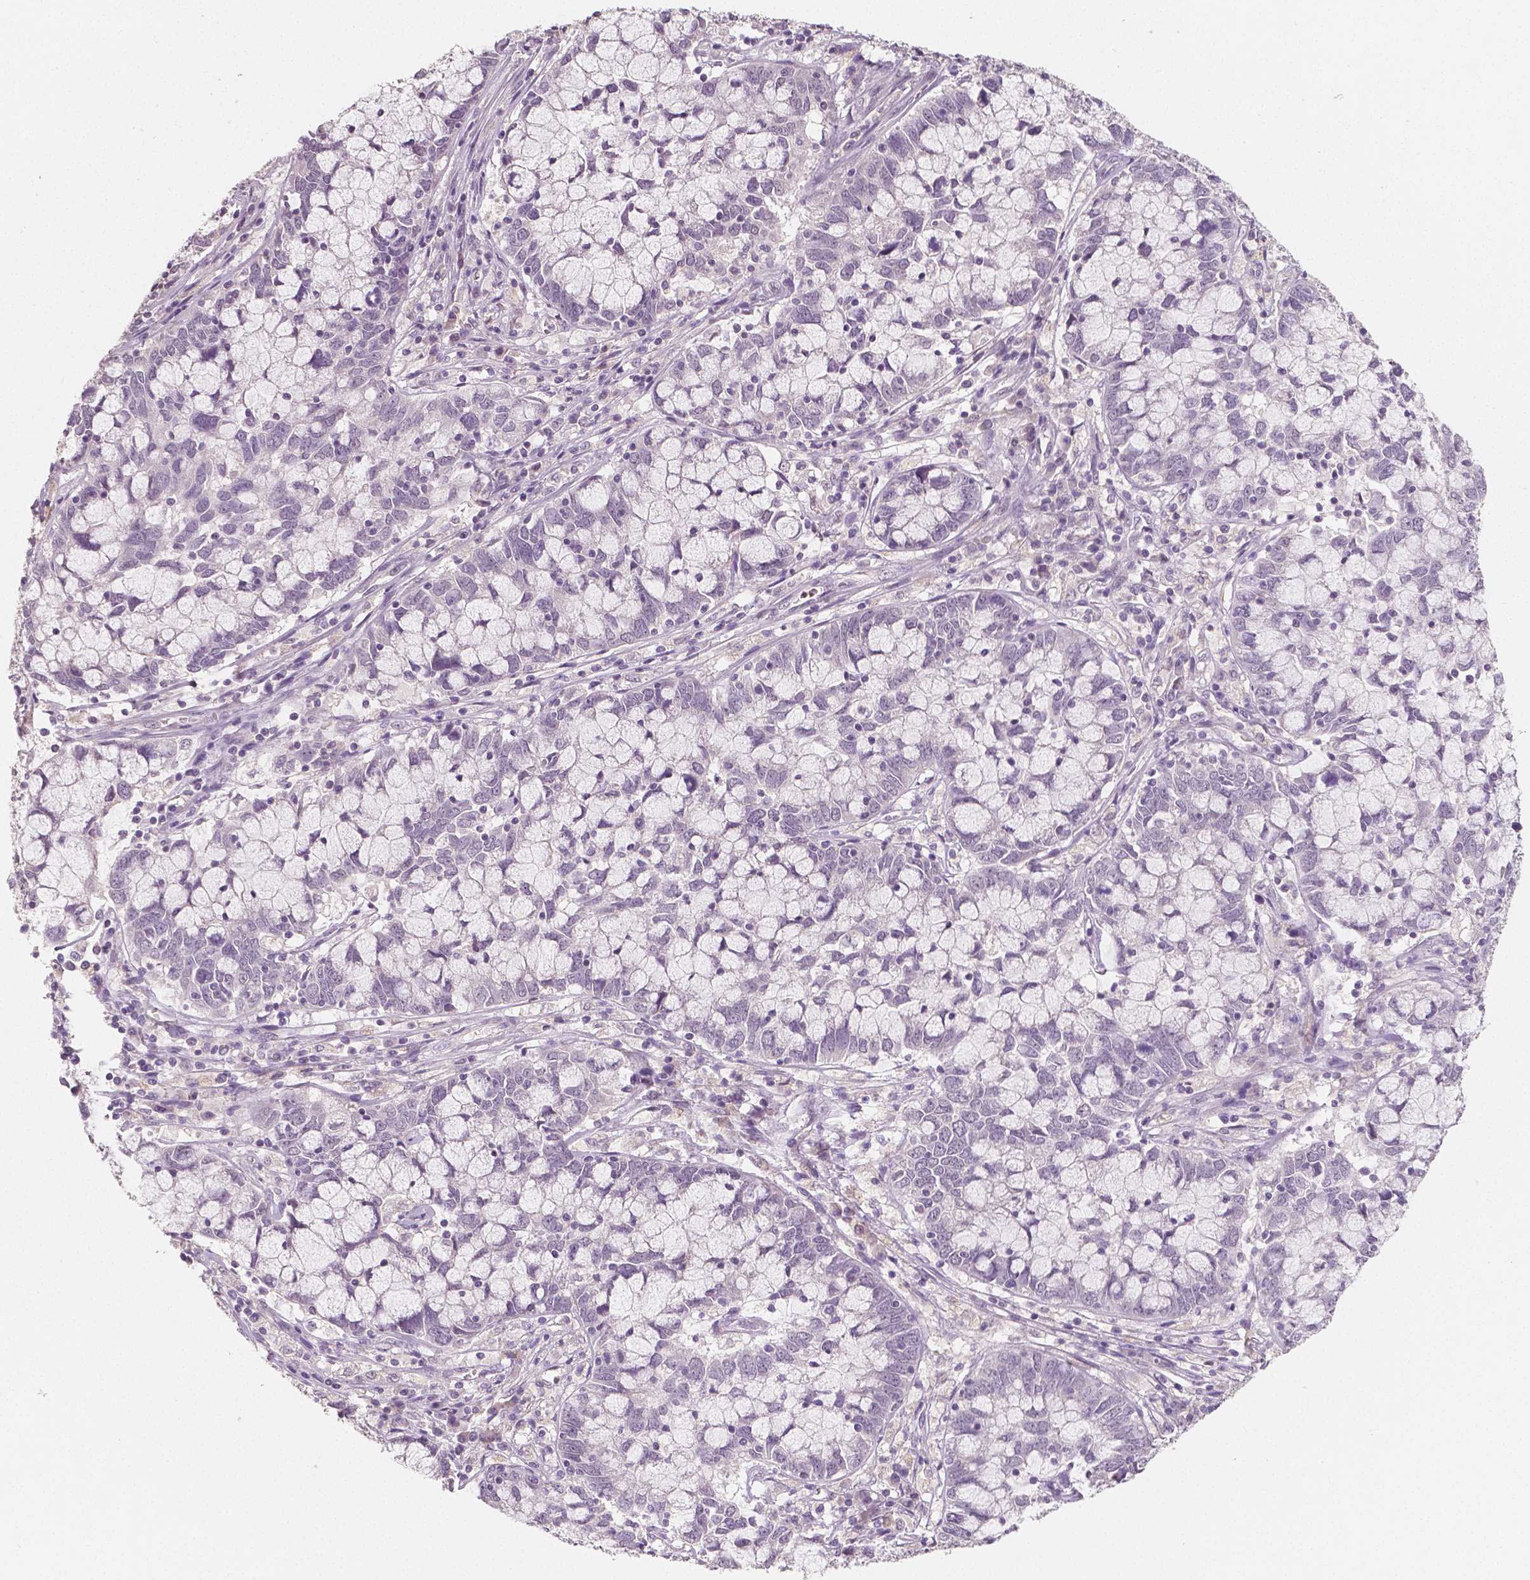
{"staining": {"intensity": "negative", "quantity": "none", "location": "none"}, "tissue": "cervical cancer", "cell_type": "Tumor cells", "image_type": "cancer", "snomed": [{"axis": "morphology", "description": "Adenocarcinoma, NOS"}, {"axis": "topography", "description": "Cervix"}], "caption": "The micrograph shows no staining of tumor cells in cervical adenocarcinoma.", "gene": "RNASE7", "patient": {"sex": "female", "age": 40}}